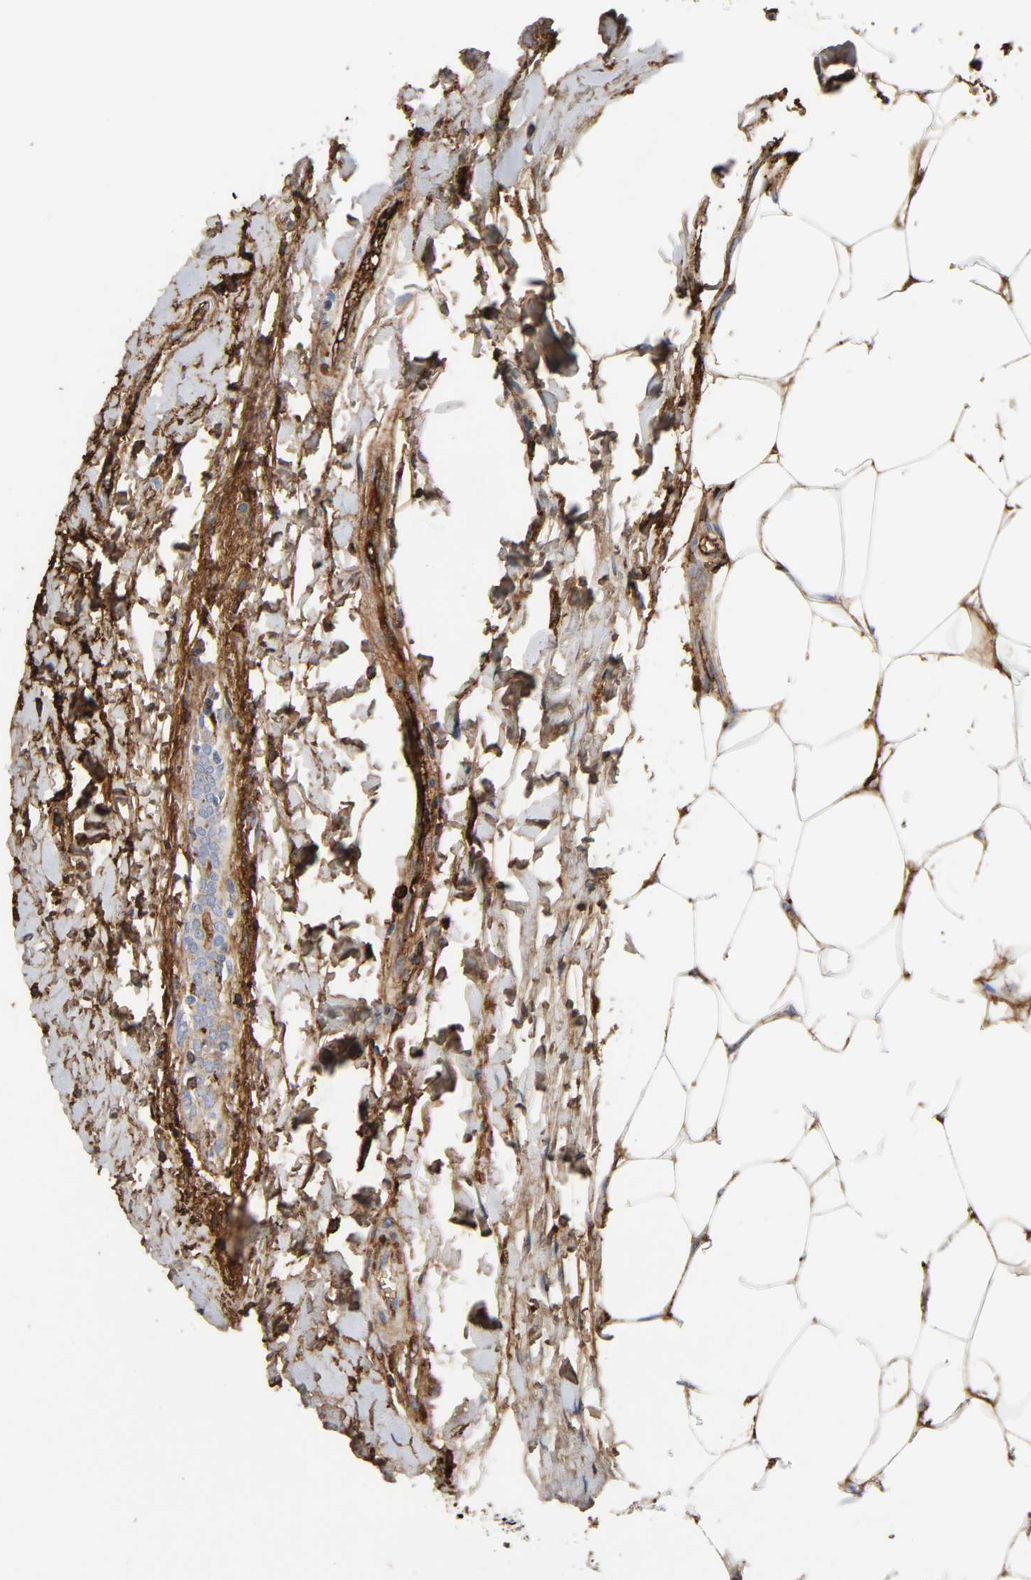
{"staining": {"intensity": "moderate", "quantity": "<25%", "location": "cytoplasmic/membranous"}, "tissue": "breast cancer", "cell_type": "Tumor cells", "image_type": "cancer", "snomed": [{"axis": "morphology", "description": "Duct carcinoma"}, {"axis": "topography", "description": "Breast"}], "caption": "Immunohistochemical staining of human breast cancer reveals moderate cytoplasmic/membranous protein expression in approximately <25% of tumor cells. (IHC, brightfield microscopy, high magnification).", "gene": "C3", "patient": {"sex": "female", "age": 50}}